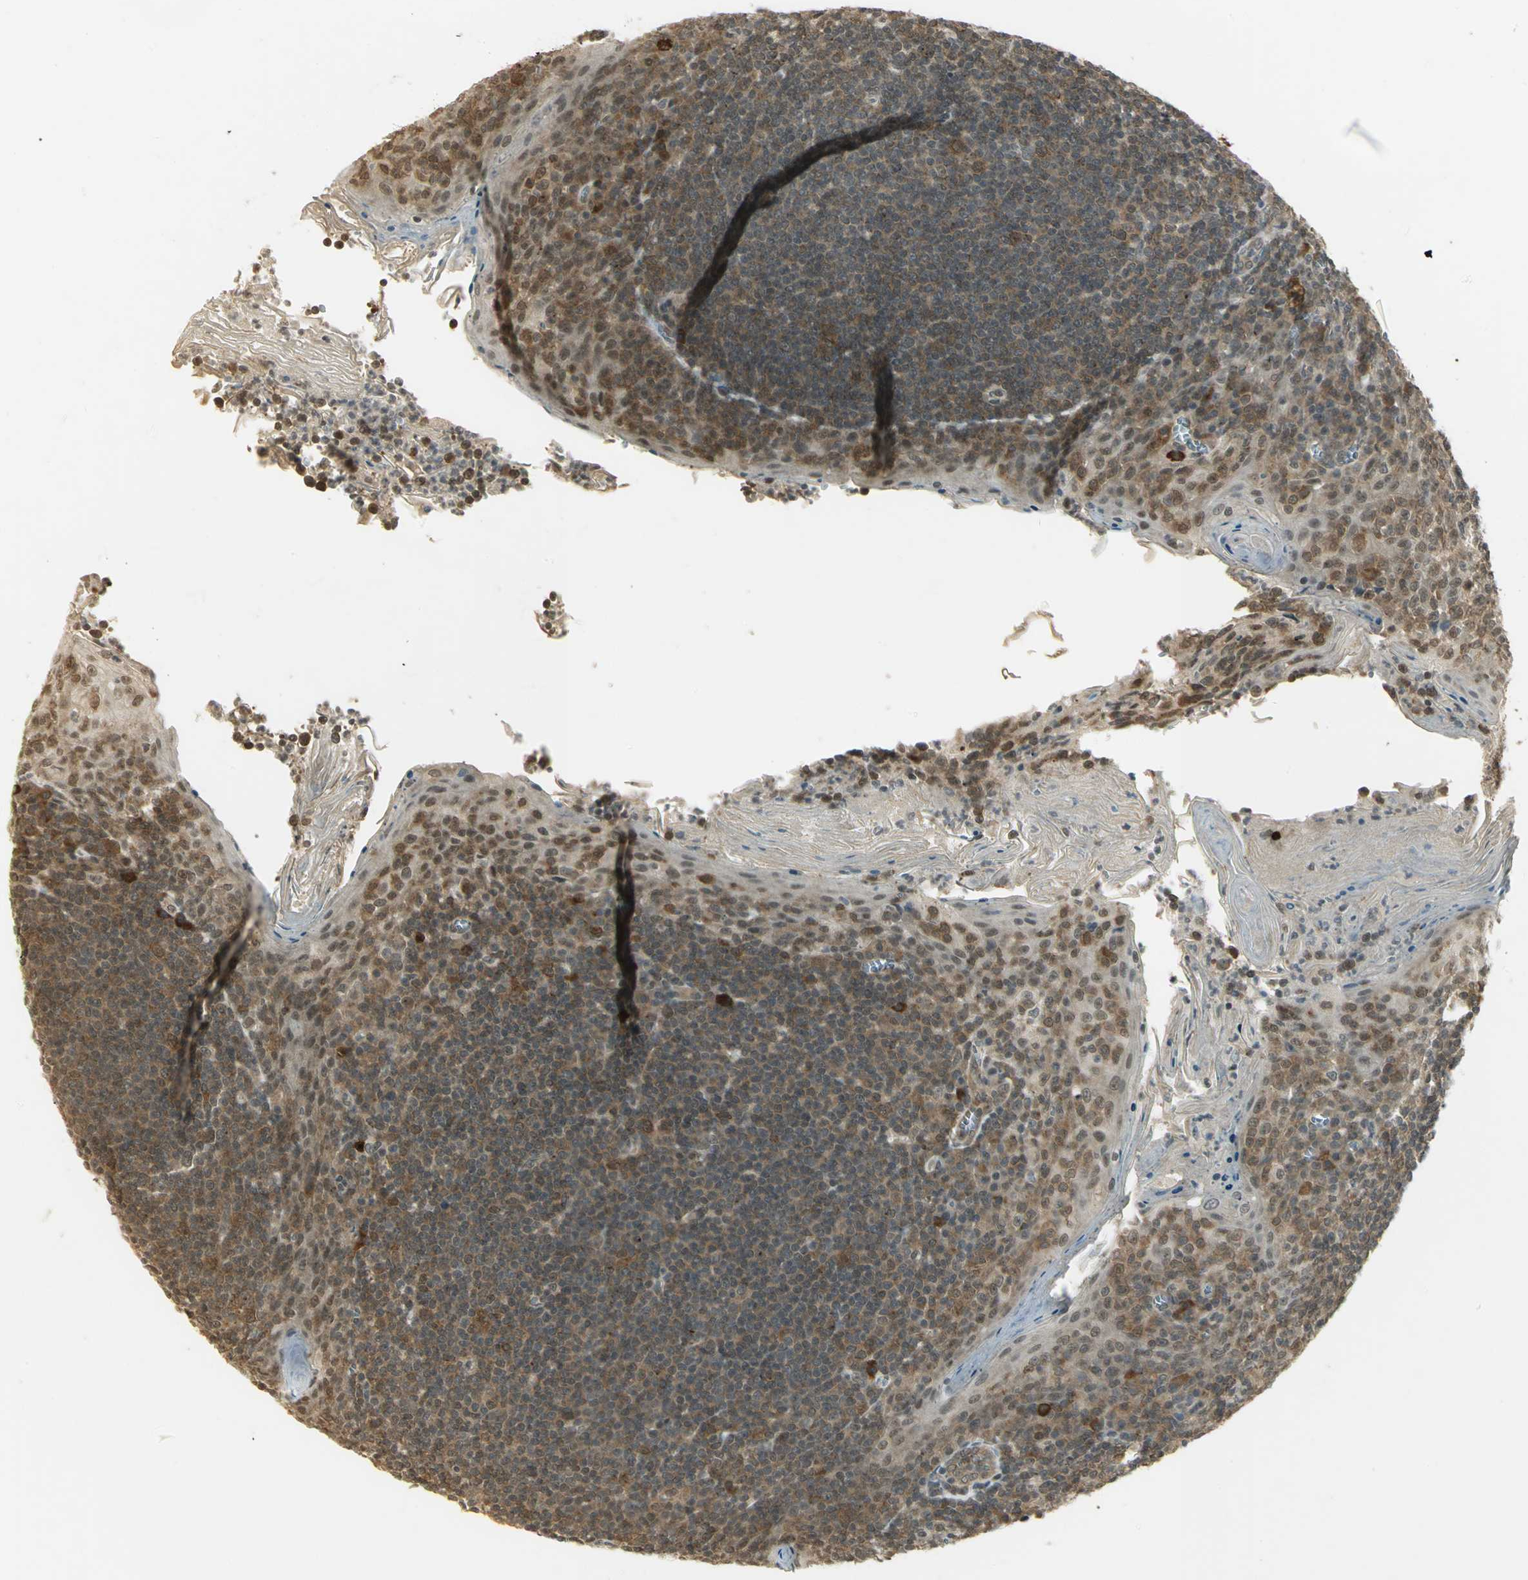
{"staining": {"intensity": "moderate", "quantity": "25%-75%", "location": "cytoplasmic/membranous"}, "tissue": "tonsil", "cell_type": "Germinal center cells", "image_type": "normal", "snomed": [{"axis": "morphology", "description": "Normal tissue, NOS"}, {"axis": "topography", "description": "Tonsil"}], "caption": "This image reveals immunohistochemistry staining of normal tonsil, with medium moderate cytoplasmic/membranous staining in approximately 25%-75% of germinal center cells.", "gene": "CDC34", "patient": {"sex": "male", "age": 31}}